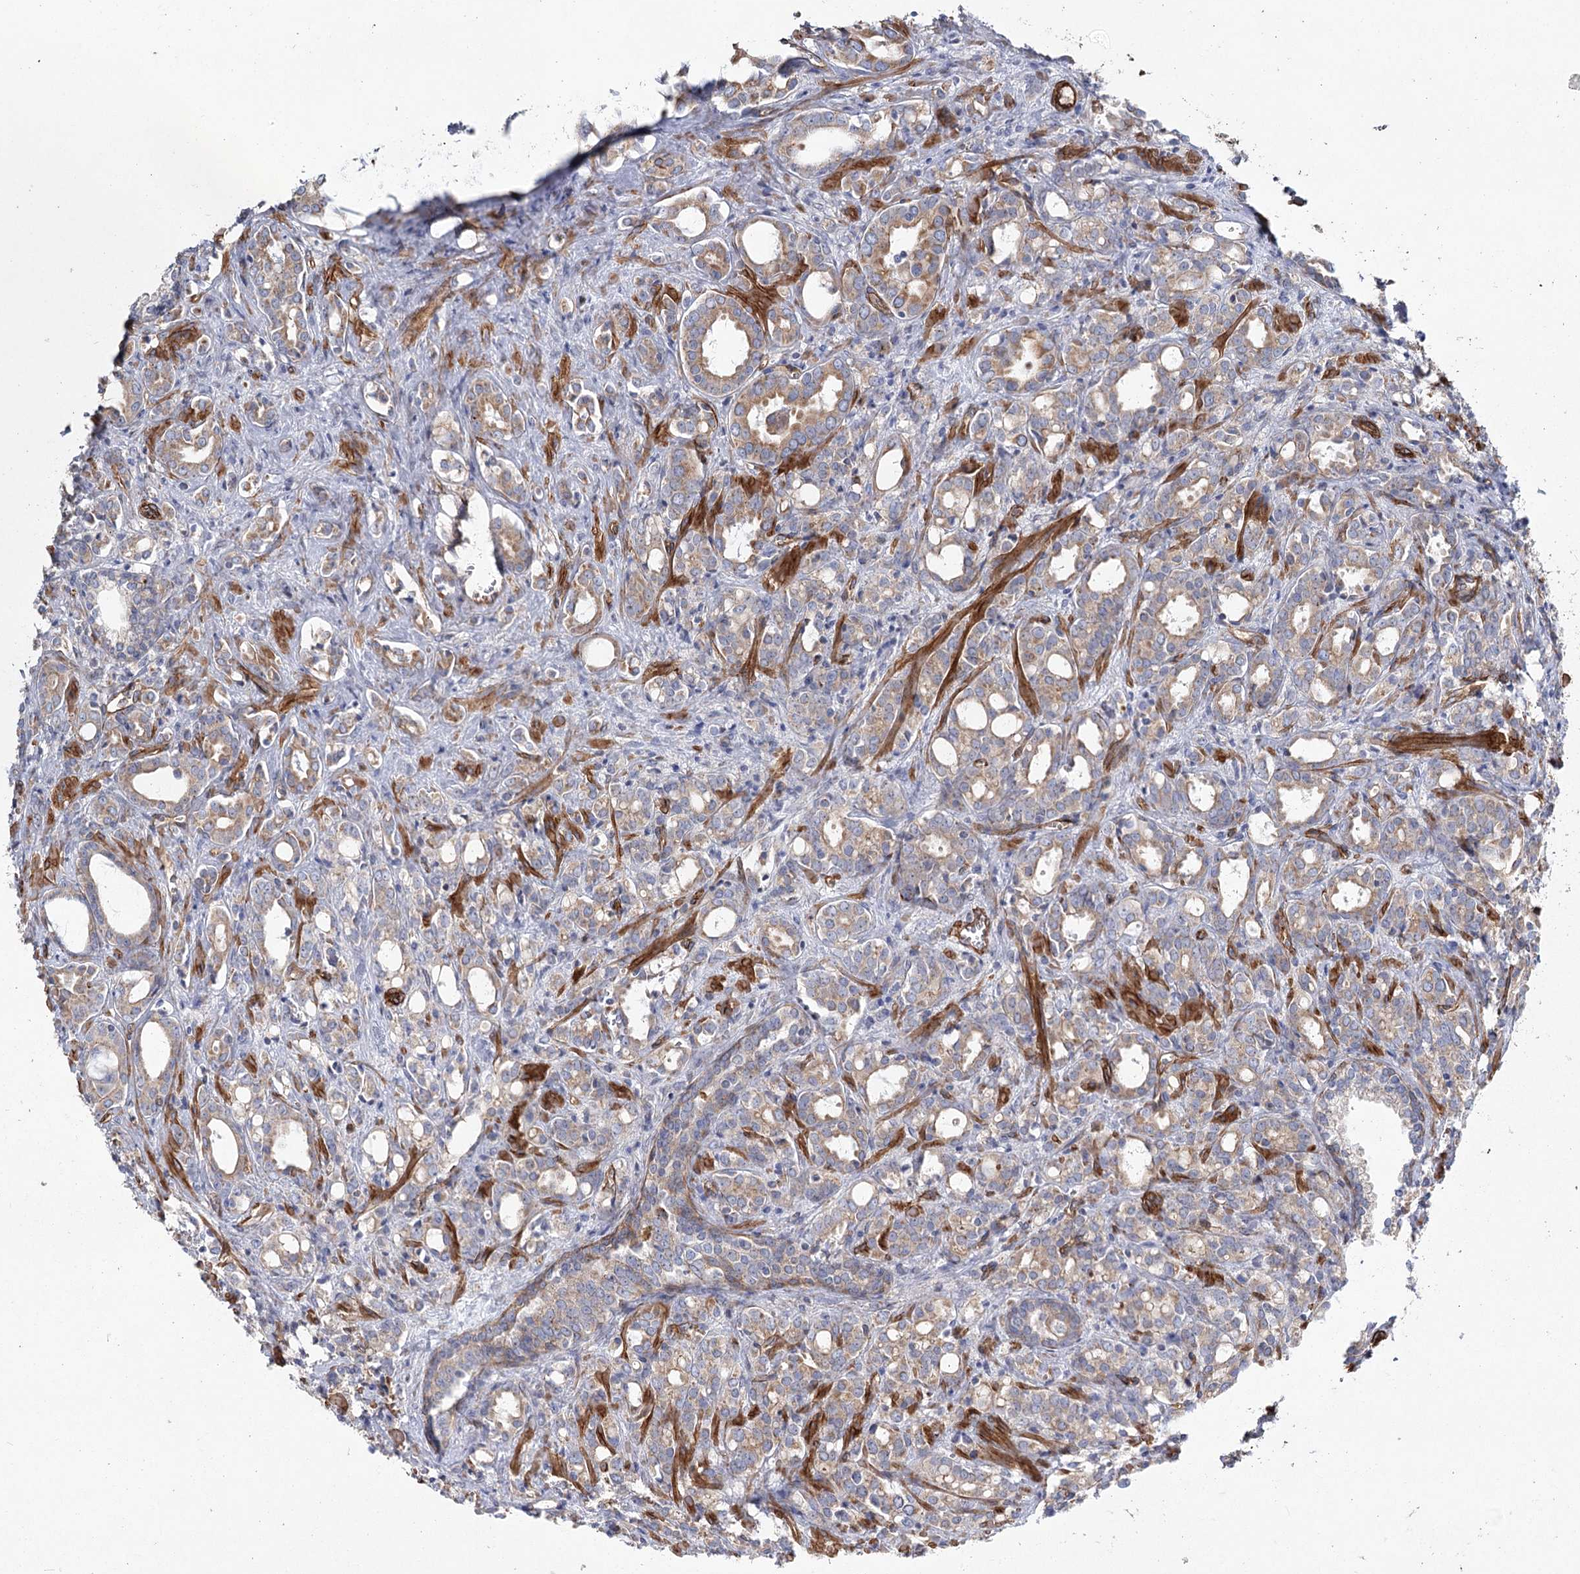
{"staining": {"intensity": "weak", "quantity": "25%-75%", "location": "cytoplasmic/membranous"}, "tissue": "prostate cancer", "cell_type": "Tumor cells", "image_type": "cancer", "snomed": [{"axis": "morphology", "description": "Adenocarcinoma, High grade"}, {"axis": "topography", "description": "Prostate"}], "caption": "Weak cytoplasmic/membranous positivity is present in about 25%-75% of tumor cells in prostate cancer. The protein of interest is stained brown, and the nuclei are stained in blue (DAB IHC with brightfield microscopy, high magnification).", "gene": "TMEM164", "patient": {"sex": "male", "age": 72}}